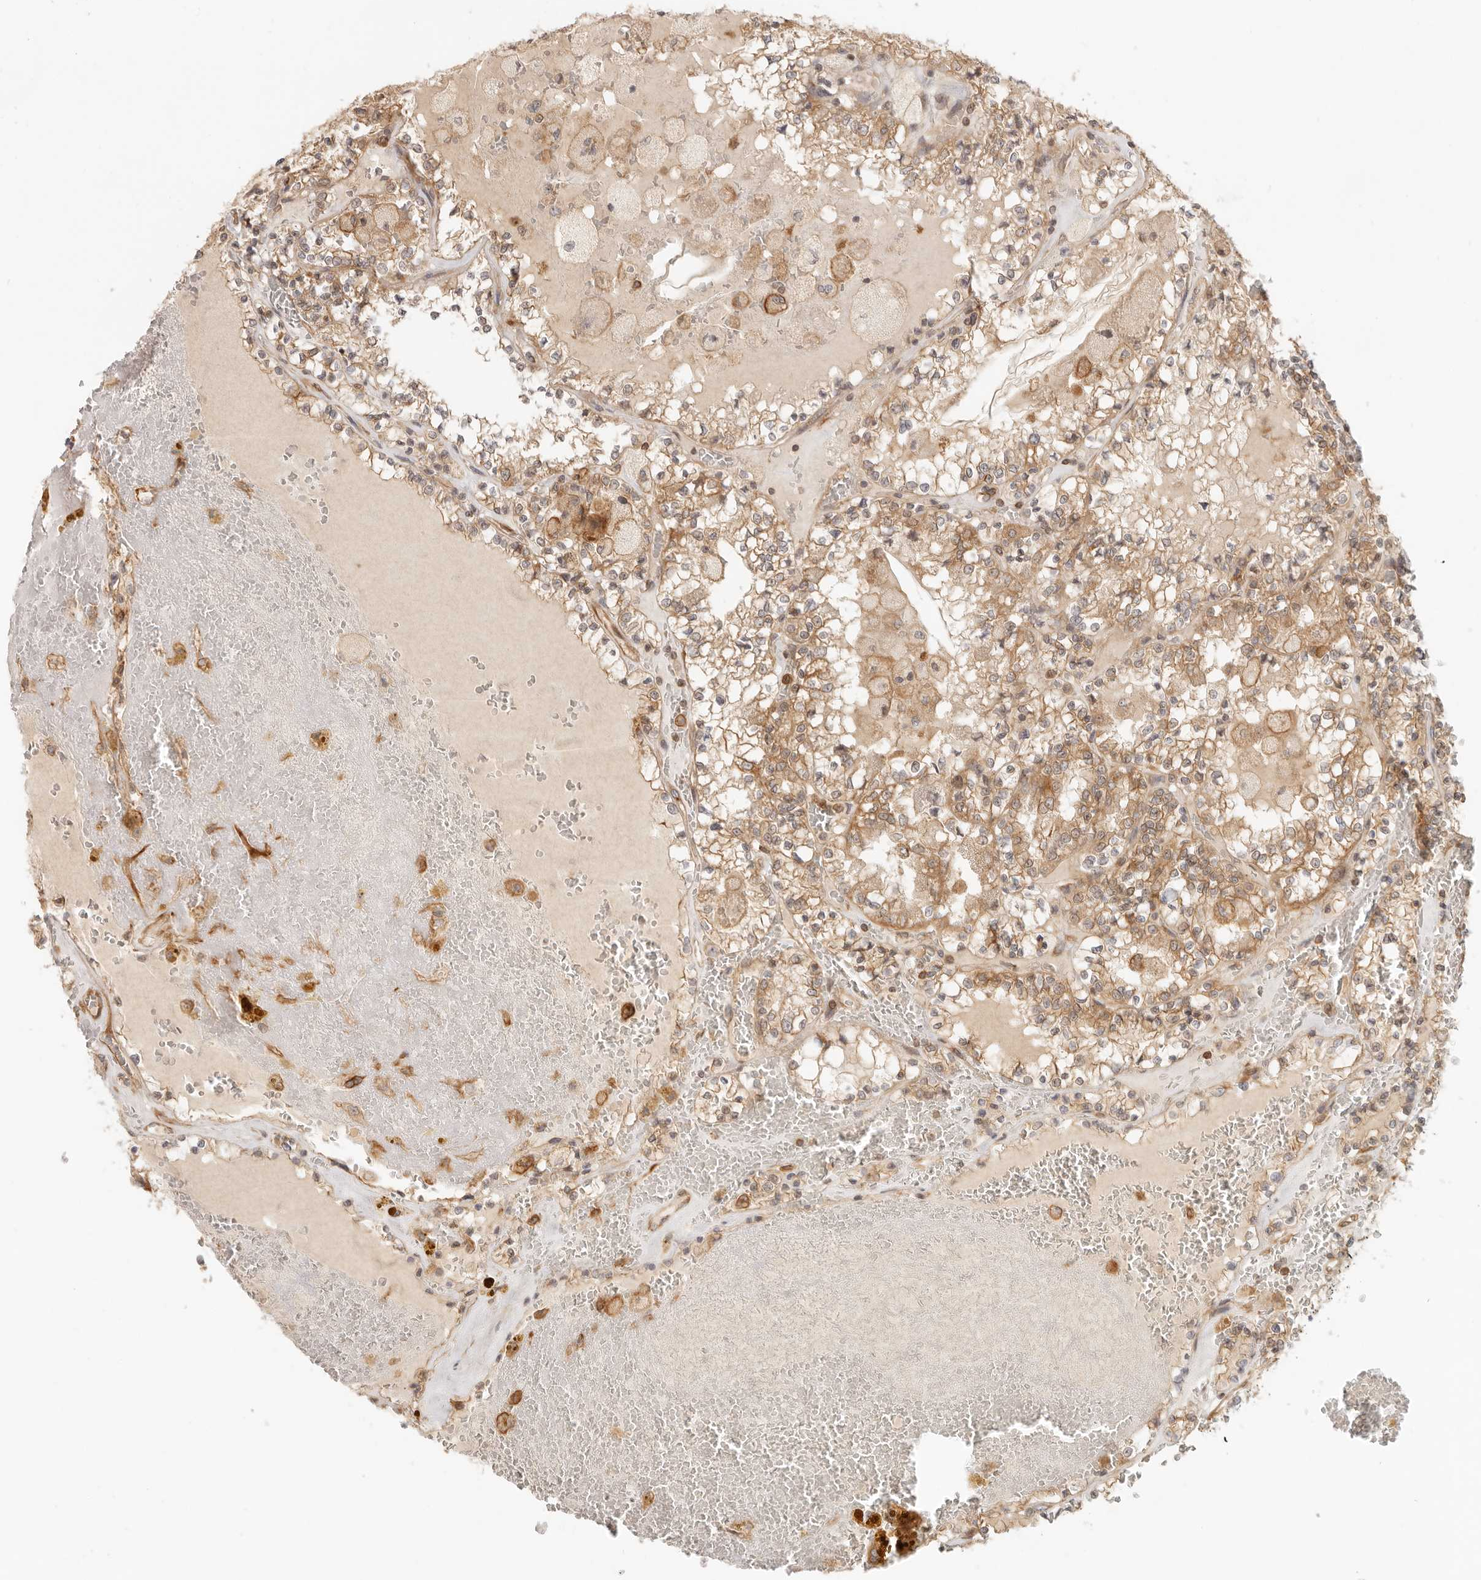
{"staining": {"intensity": "moderate", "quantity": "25%-75%", "location": "cytoplasmic/membranous"}, "tissue": "renal cancer", "cell_type": "Tumor cells", "image_type": "cancer", "snomed": [{"axis": "morphology", "description": "Adenocarcinoma, NOS"}, {"axis": "topography", "description": "Kidney"}], "caption": "Renal cancer (adenocarcinoma) stained with immunohistochemistry (IHC) displays moderate cytoplasmic/membranous positivity in about 25%-75% of tumor cells.", "gene": "UFSP1", "patient": {"sex": "female", "age": 56}}